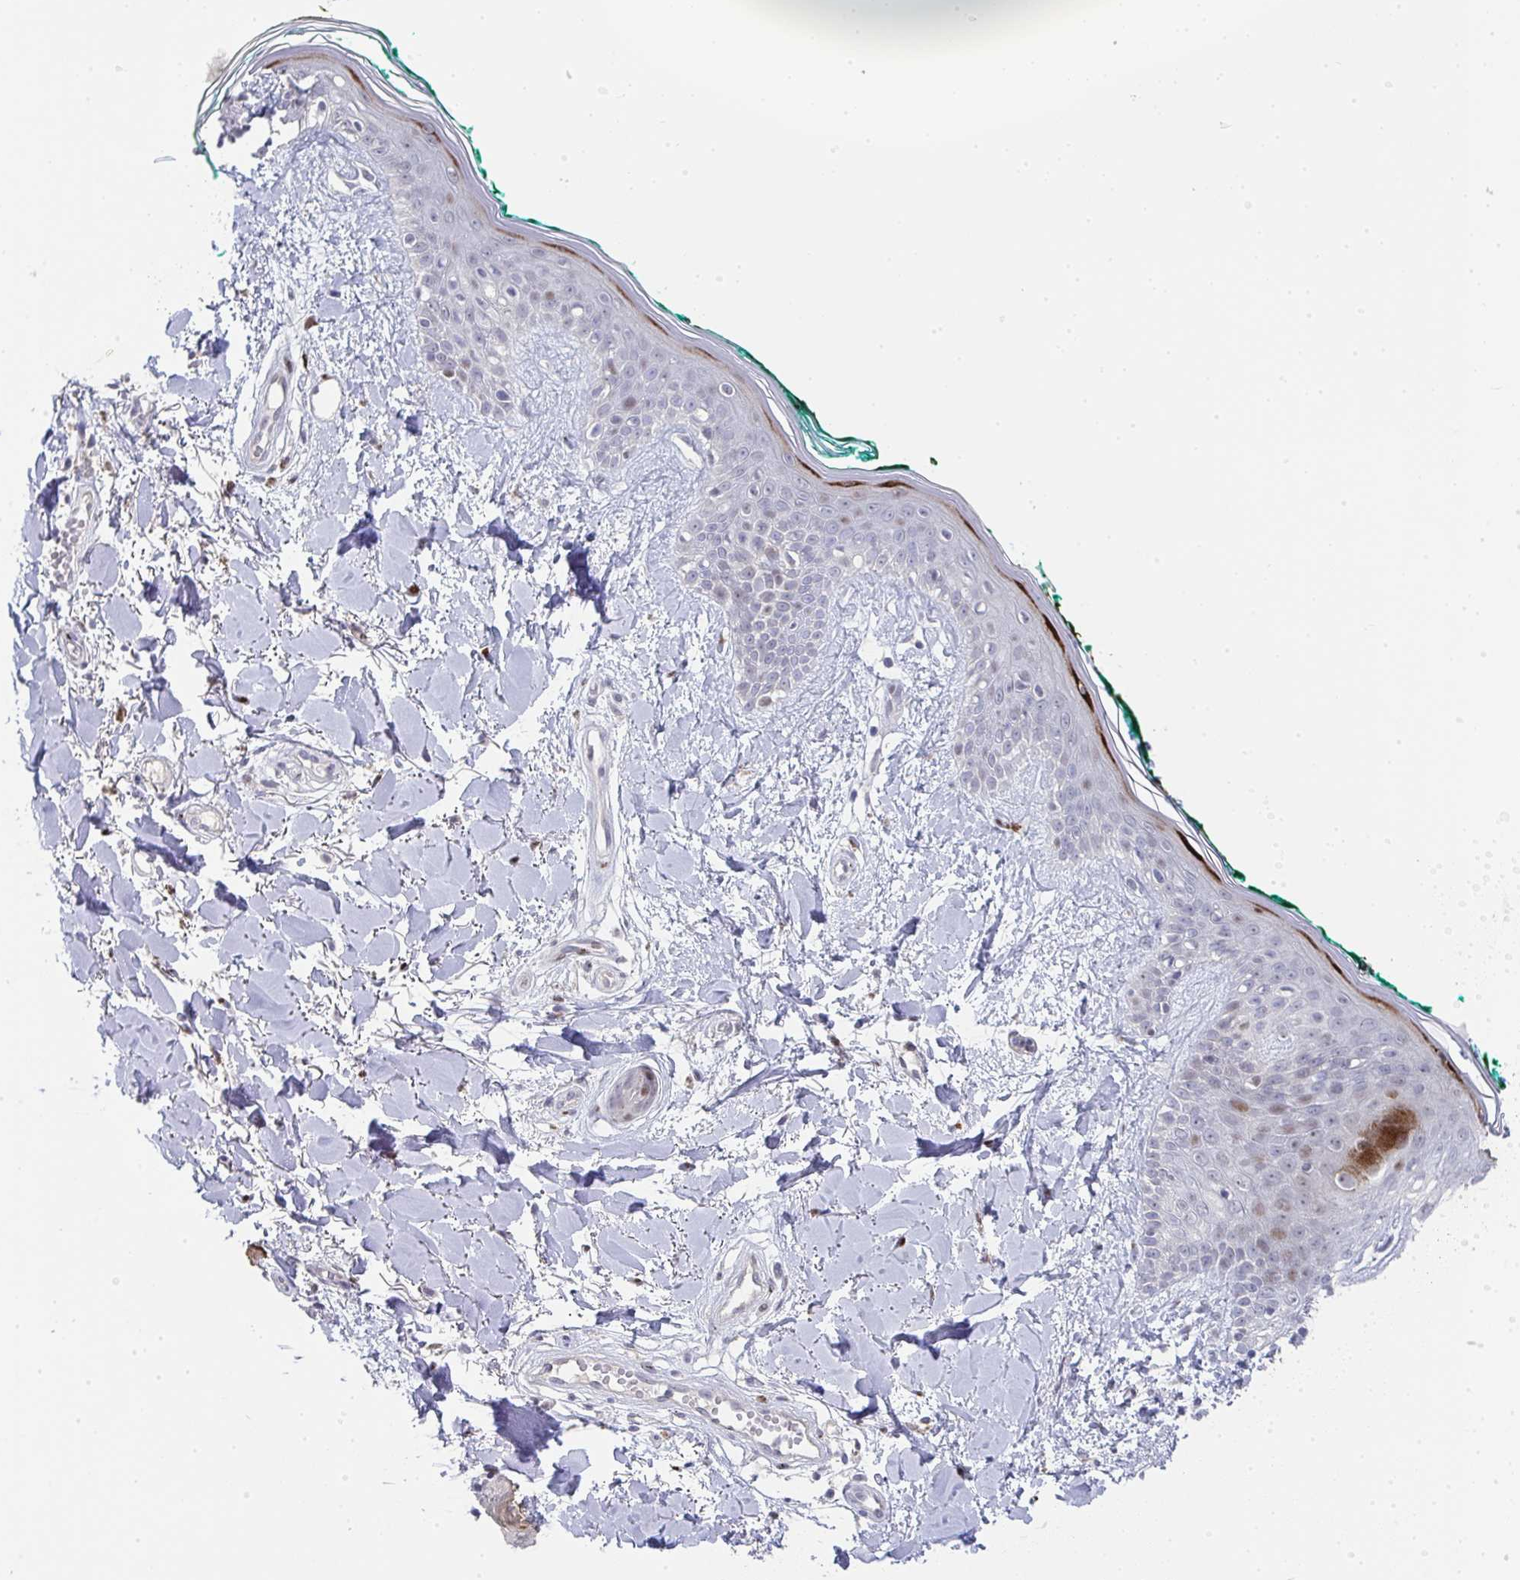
{"staining": {"intensity": "negative", "quantity": "none", "location": "none"}, "tissue": "skin", "cell_type": "Fibroblasts", "image_type": "normal", "snomed": [{"axis": "morphology", "description": "Normal tissue, NOS"}, {"axis": "topography", "description": "Skin"}], "caption": "IHC image of benign skin: skin stained with DAB (3,3'-diaminobenzidine) demonstrates no significant protein positivity in fibroblasts.", "gene": "GALNT16", "patient": {"sex": "female", "age": 34}}